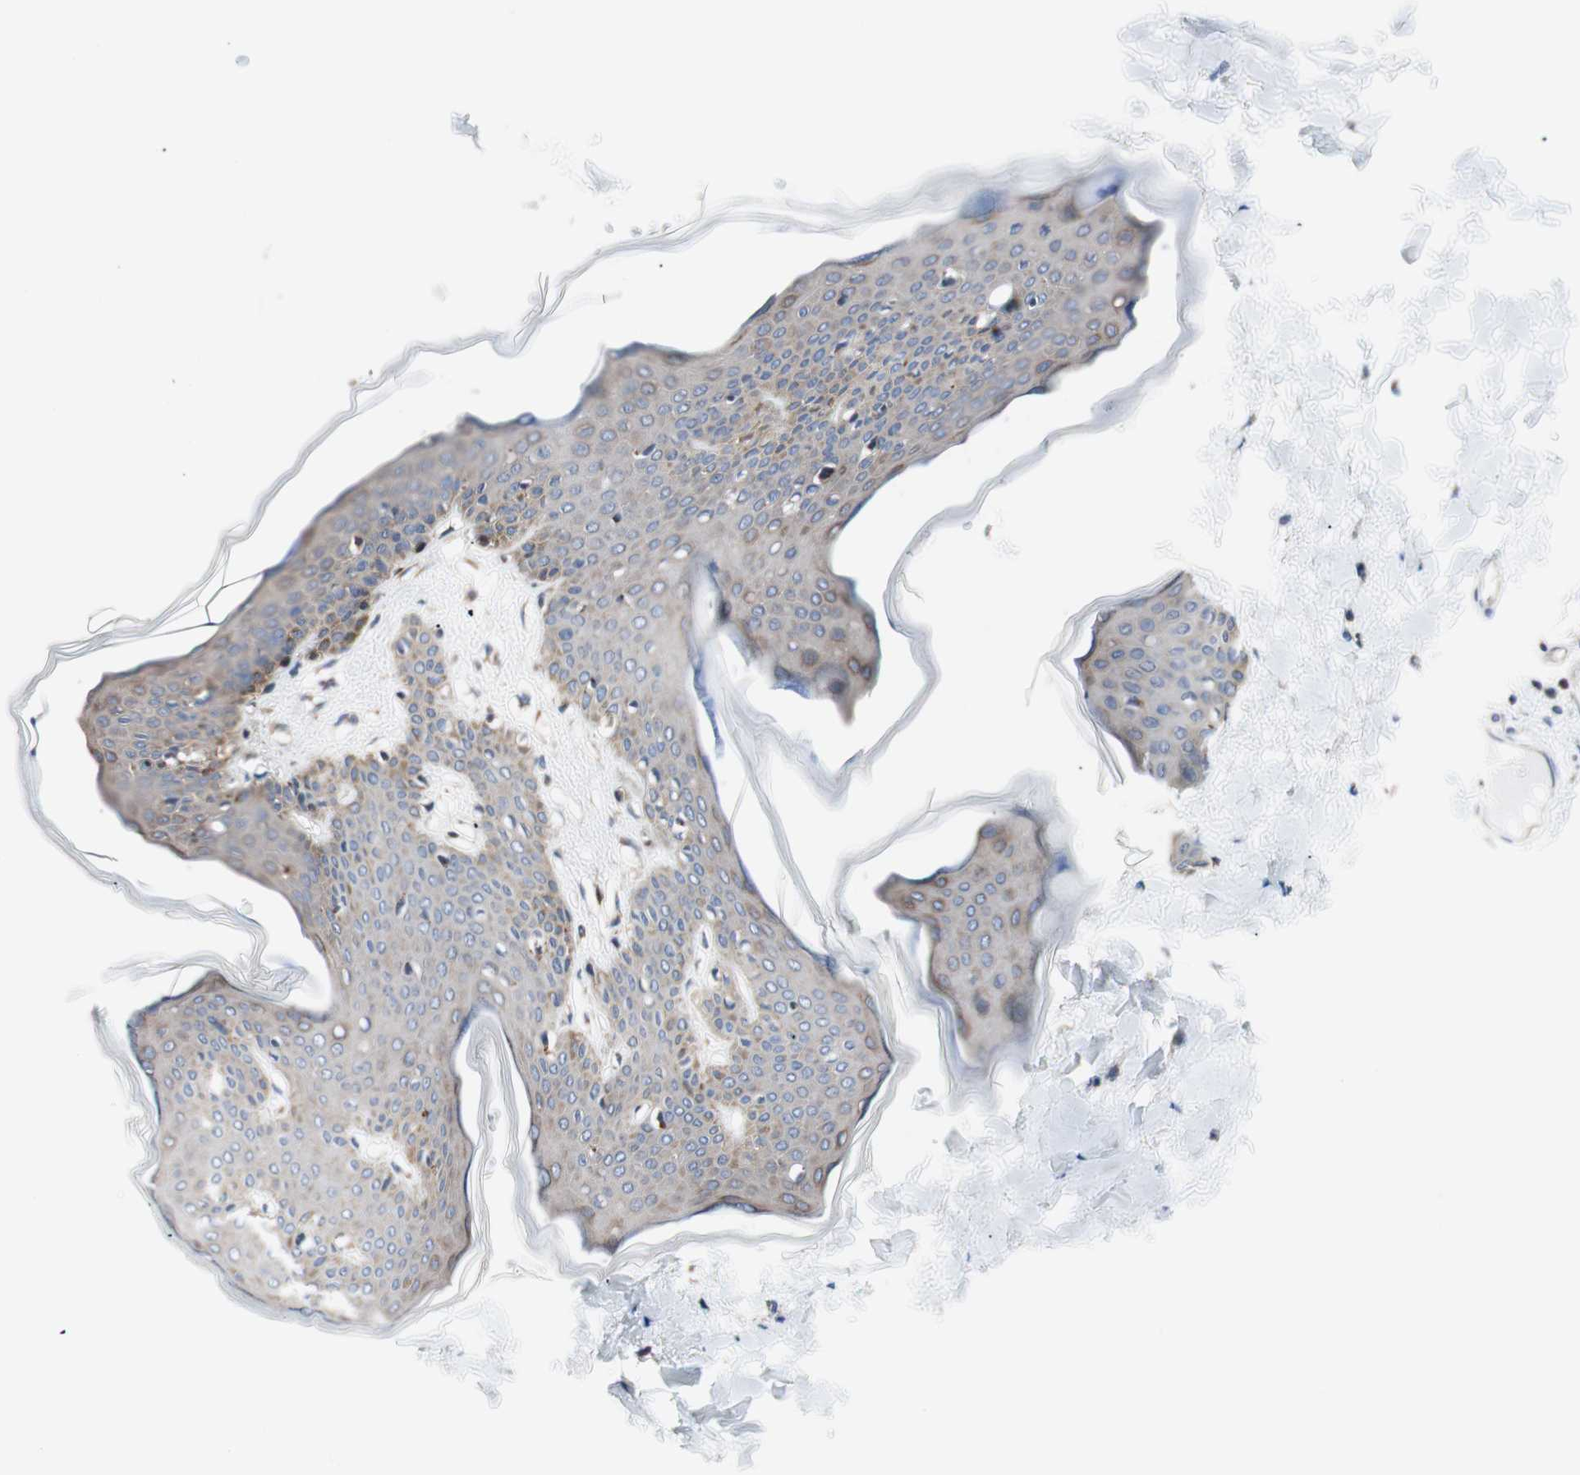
{"staining": {"intensity": "weak", "quantity": ">75%", "location": "cytoplasmic/membranous"}, "tissue": "skin", "cell_type": "Fibroblasts", "image_type": "normal", "snomed": [{"axis": "morphology", "description": "Normal tissue, NOS"}, {"axis": "topography", "description": "Skin"}], "caption": "A high-resolution histopathology image shows IHC staining of normal skin, which reveals weak cytoplasmic/membranous expression in approximately >75% of fibroblasts.", "gene": "FMR1", "patient": {"sex": "female", "age": 17}}